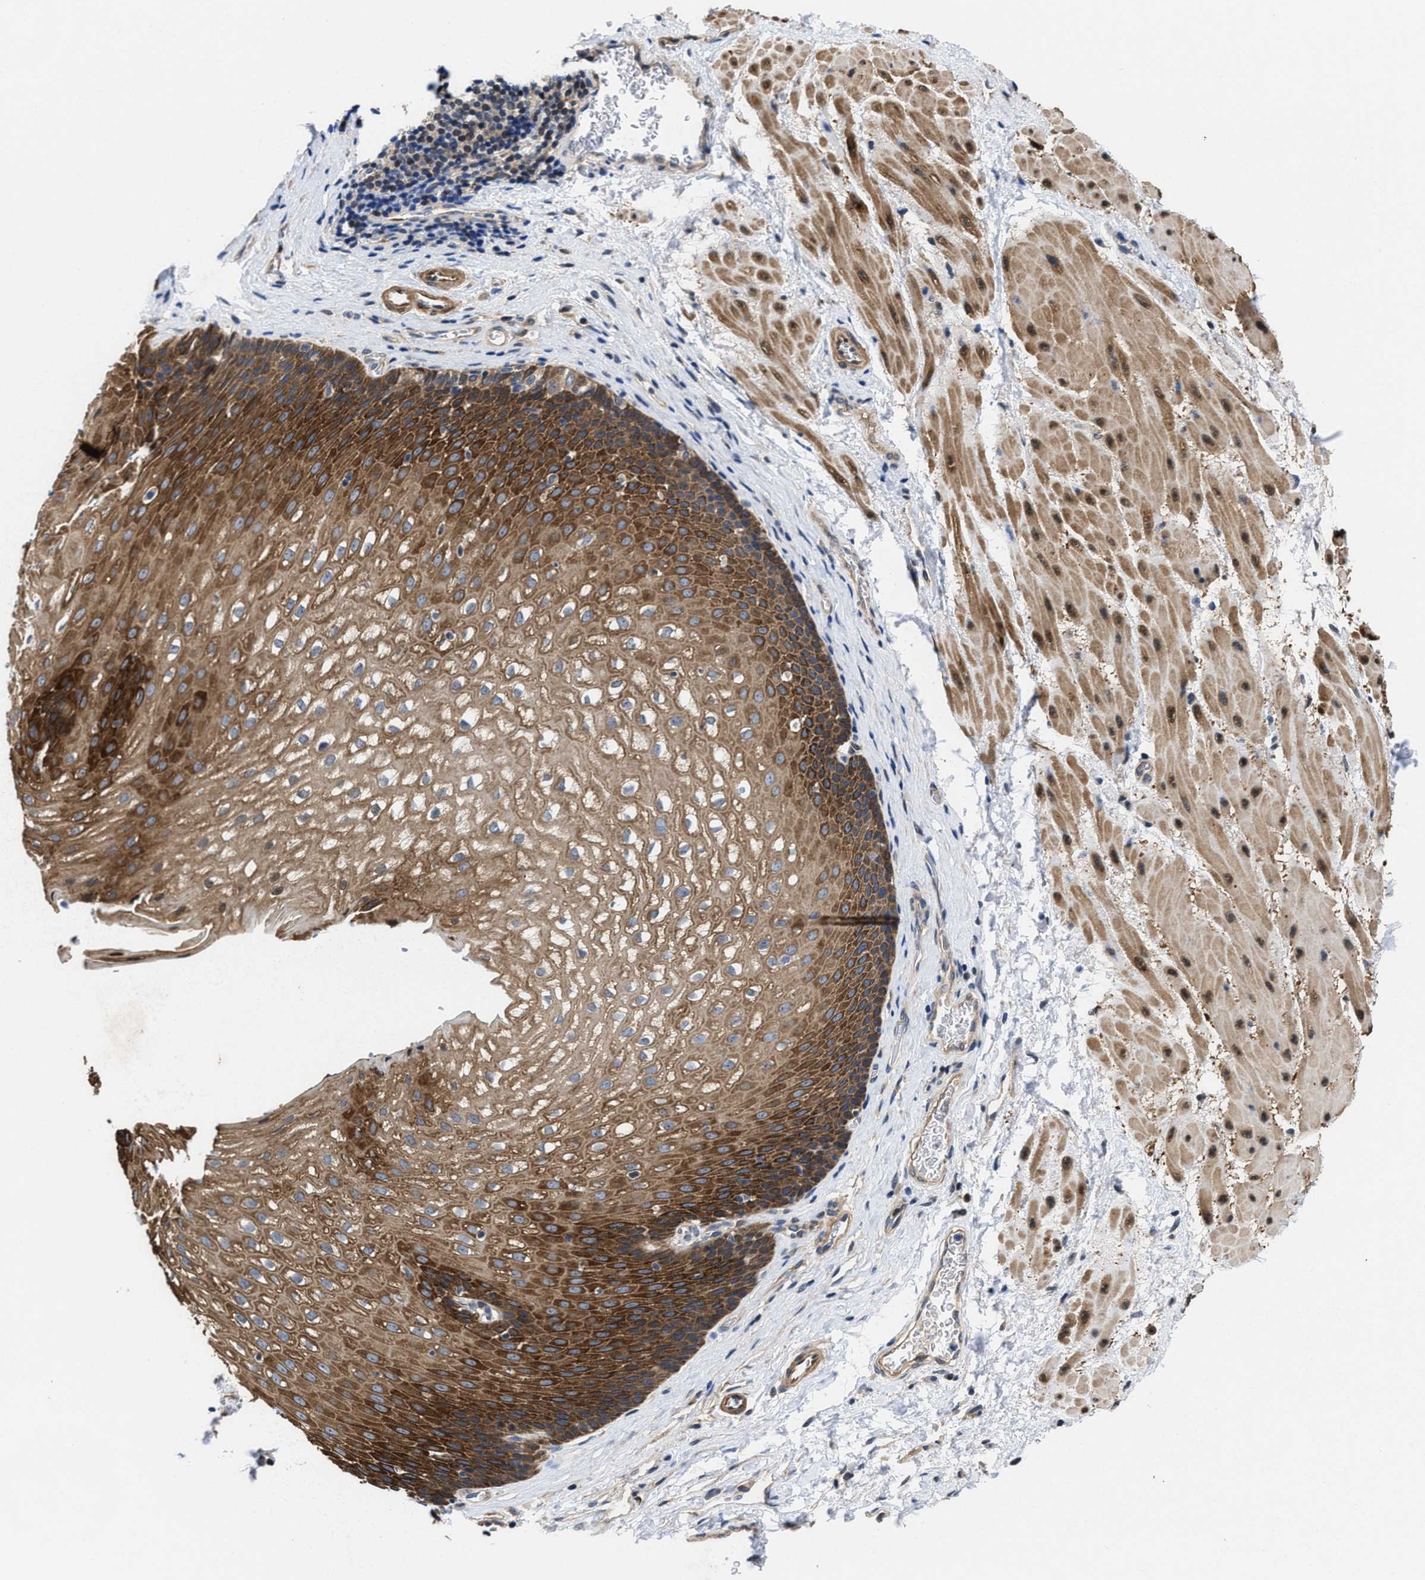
{"staining": {"intensity": "strong", "quantity": "25%-75%", "location": "cytoplasmic/membranous"}, "tissue": "esophagus", "cell_type": "Squamous epithelial cells", "image_type": "normal", "snomed": [{"axis": "morphology", "description": "Normal tissue, NOS"}, {"axis": "topography", "description": "Esophagus"}], "caption": "Immunohistochemistry (IHC) photomicrograph of normal esophagus stained for a protein (brown), which exhibits high levels of strong cytoplasmic/membranous staining in approximately 25%-75% of squamous epithelial cells.", "gene": "KIF12", "patient": {"sex": "male", "age": 48}}